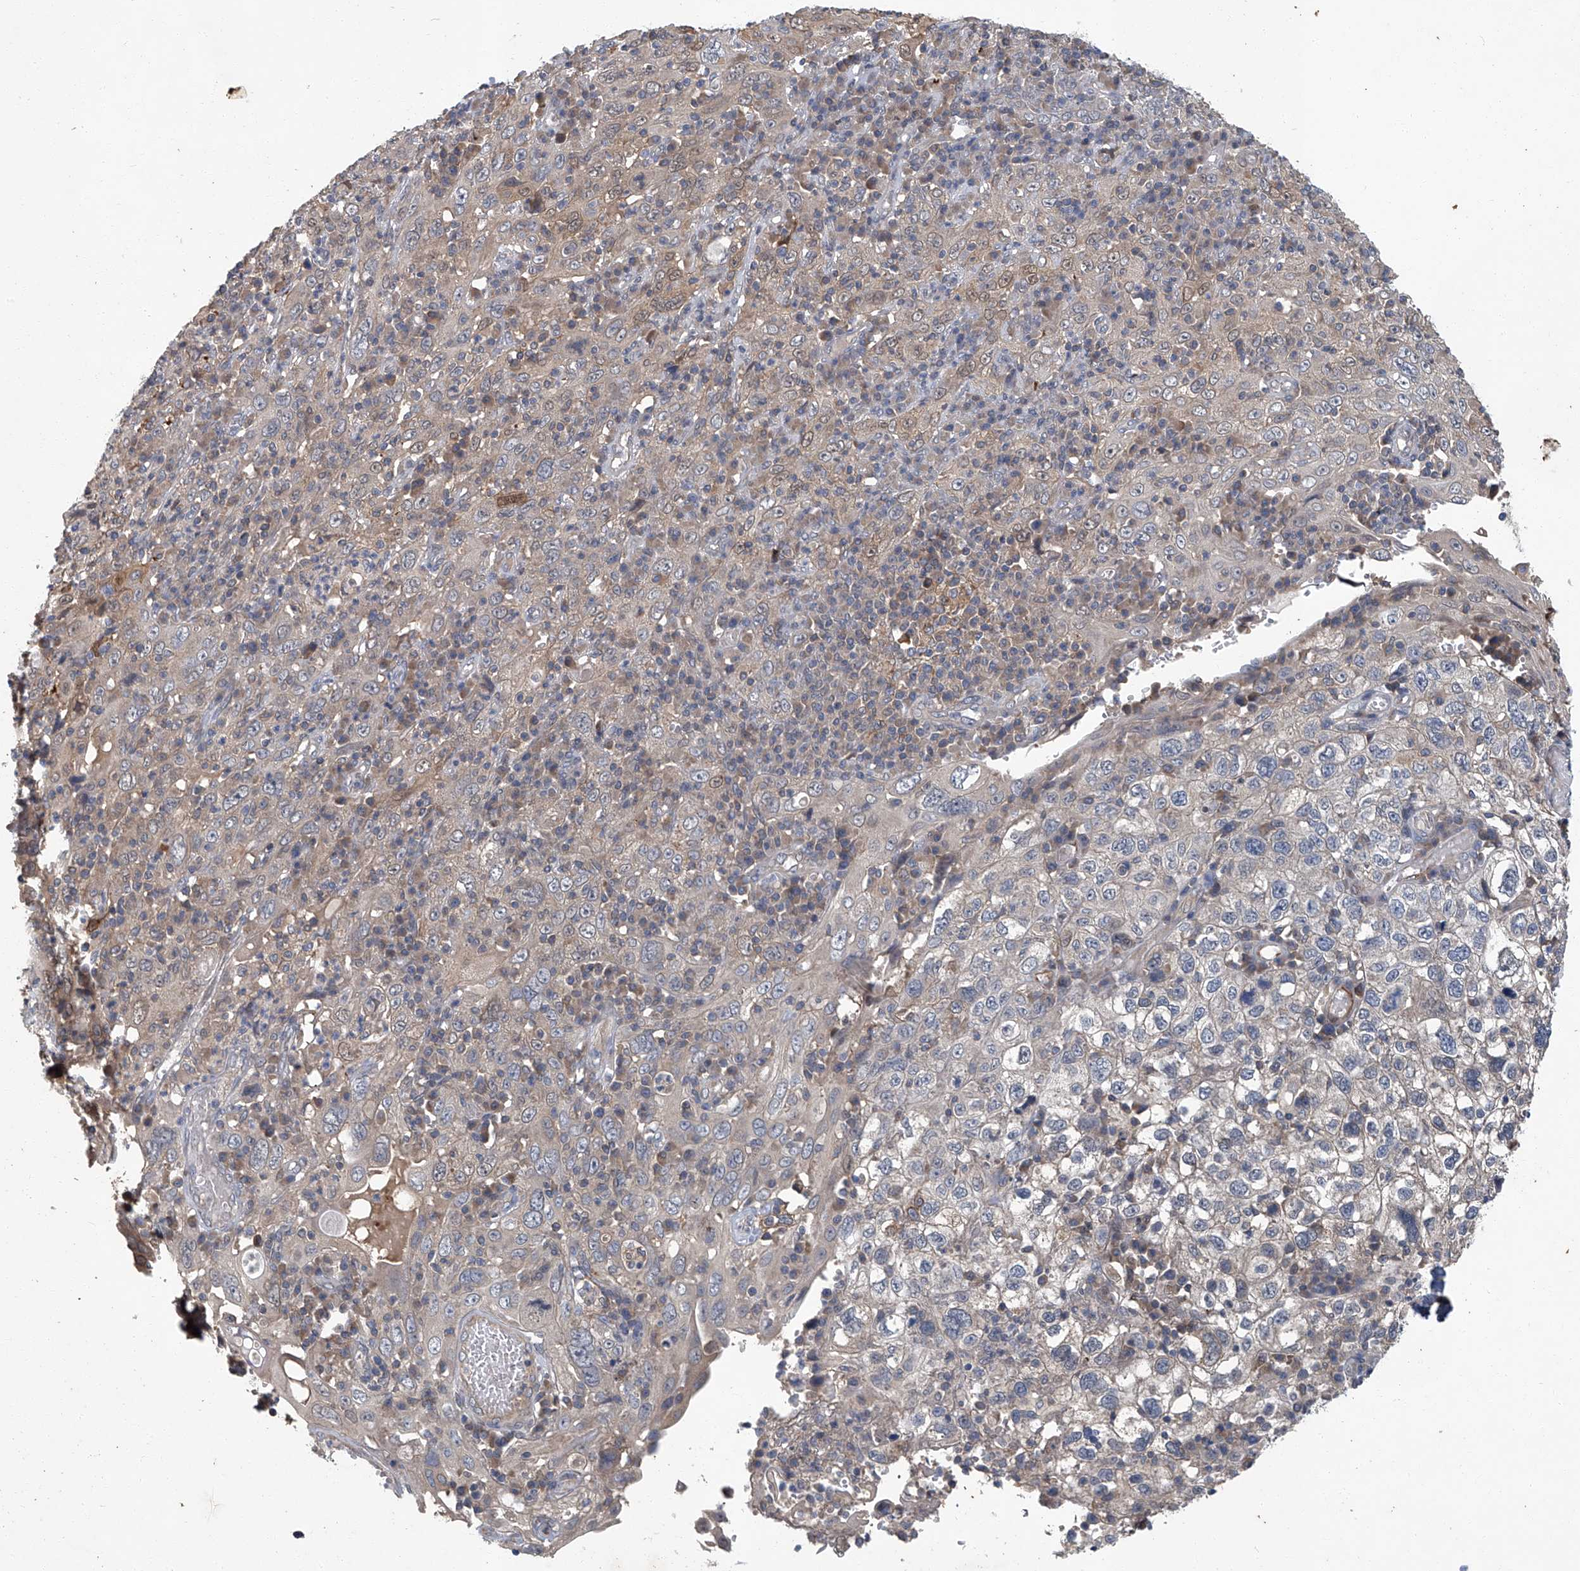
{"staining": {"intensity": "weak", "quantity": "25%-75%", "location": "cytoplasmic/membranous"}, "tissue": "cervical cancer", "cell_type": "Tumor cells", "image_type": "cancer", "snomed": [{"axis": "morphology", "description": "Squamous cell carcinoma, NOS"}, {"axis": "topography", "description": "Cervix"}], "caption": "IHC of cervical cancer displays low levels of weak cytoplasmic/membranous staining in about 25%-75% of tumor cells. (DAB (3,3'-diaminobenzidine) = brown stain, brightfield microscopy at high magnification).", "gene": "ANKRD34A", "patient": {"sex": "female", "age": 46}}